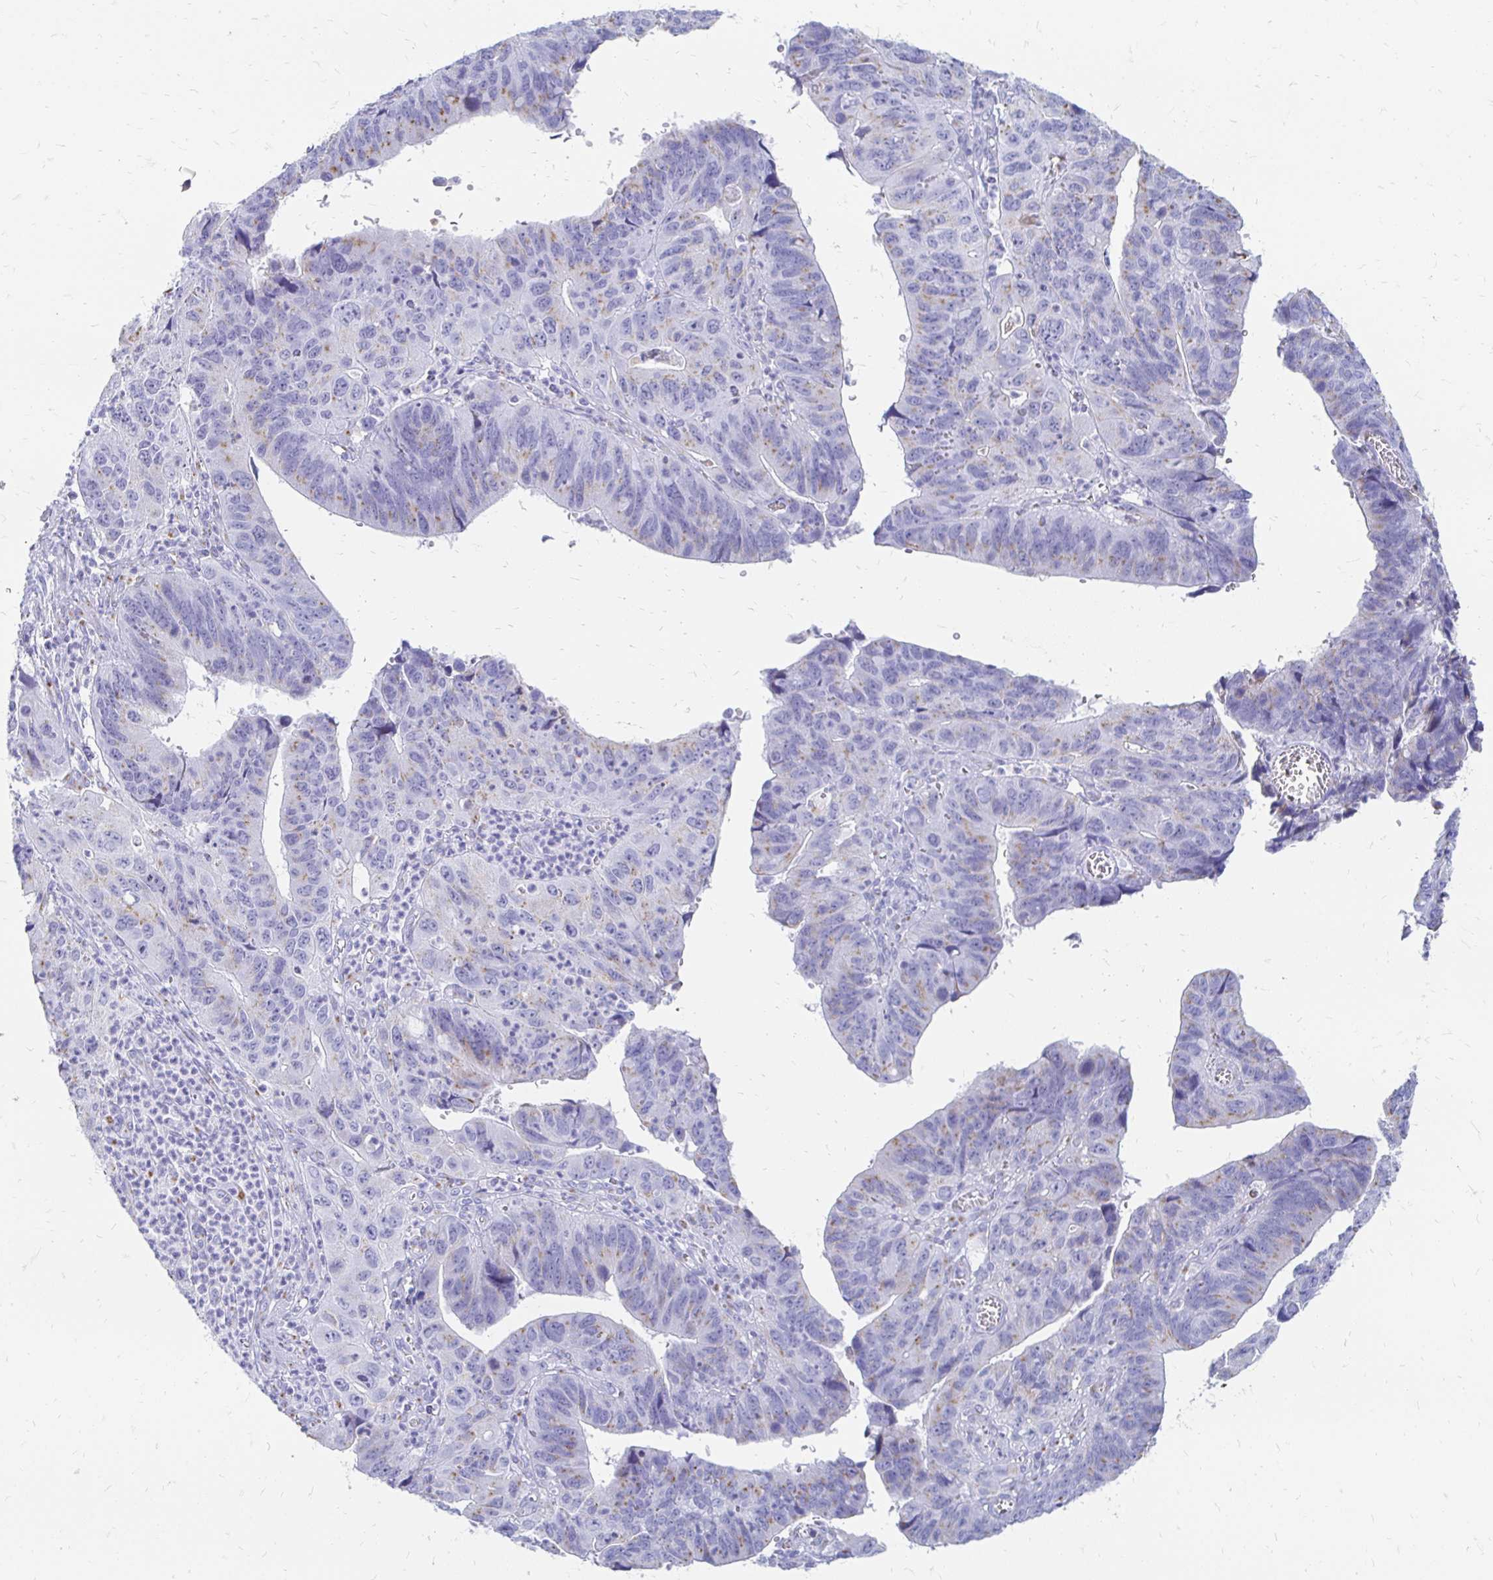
{"staining": {"intensity": "weak", "quantity": "25%-75%", "location": "cytoplasmic/membranous"}, "tissue": "stomach cancer", "cell_type": "Tumor cells", "image_type": "cancer", "snomed": [{"axis": "morphology", "description": "Adenocarcinoma, NOS"}, {"axis": "topography", "description": "Stomach"}], "caption": "A micrograph showing weak cytoplasmic/membranous staining in approximately 25%-75% of tumor cells in stomach cancer, as visualized by brown immunohistochemical staining.", "gene": "PAGE4", "patient": {"sex": "male", "age": 59}}